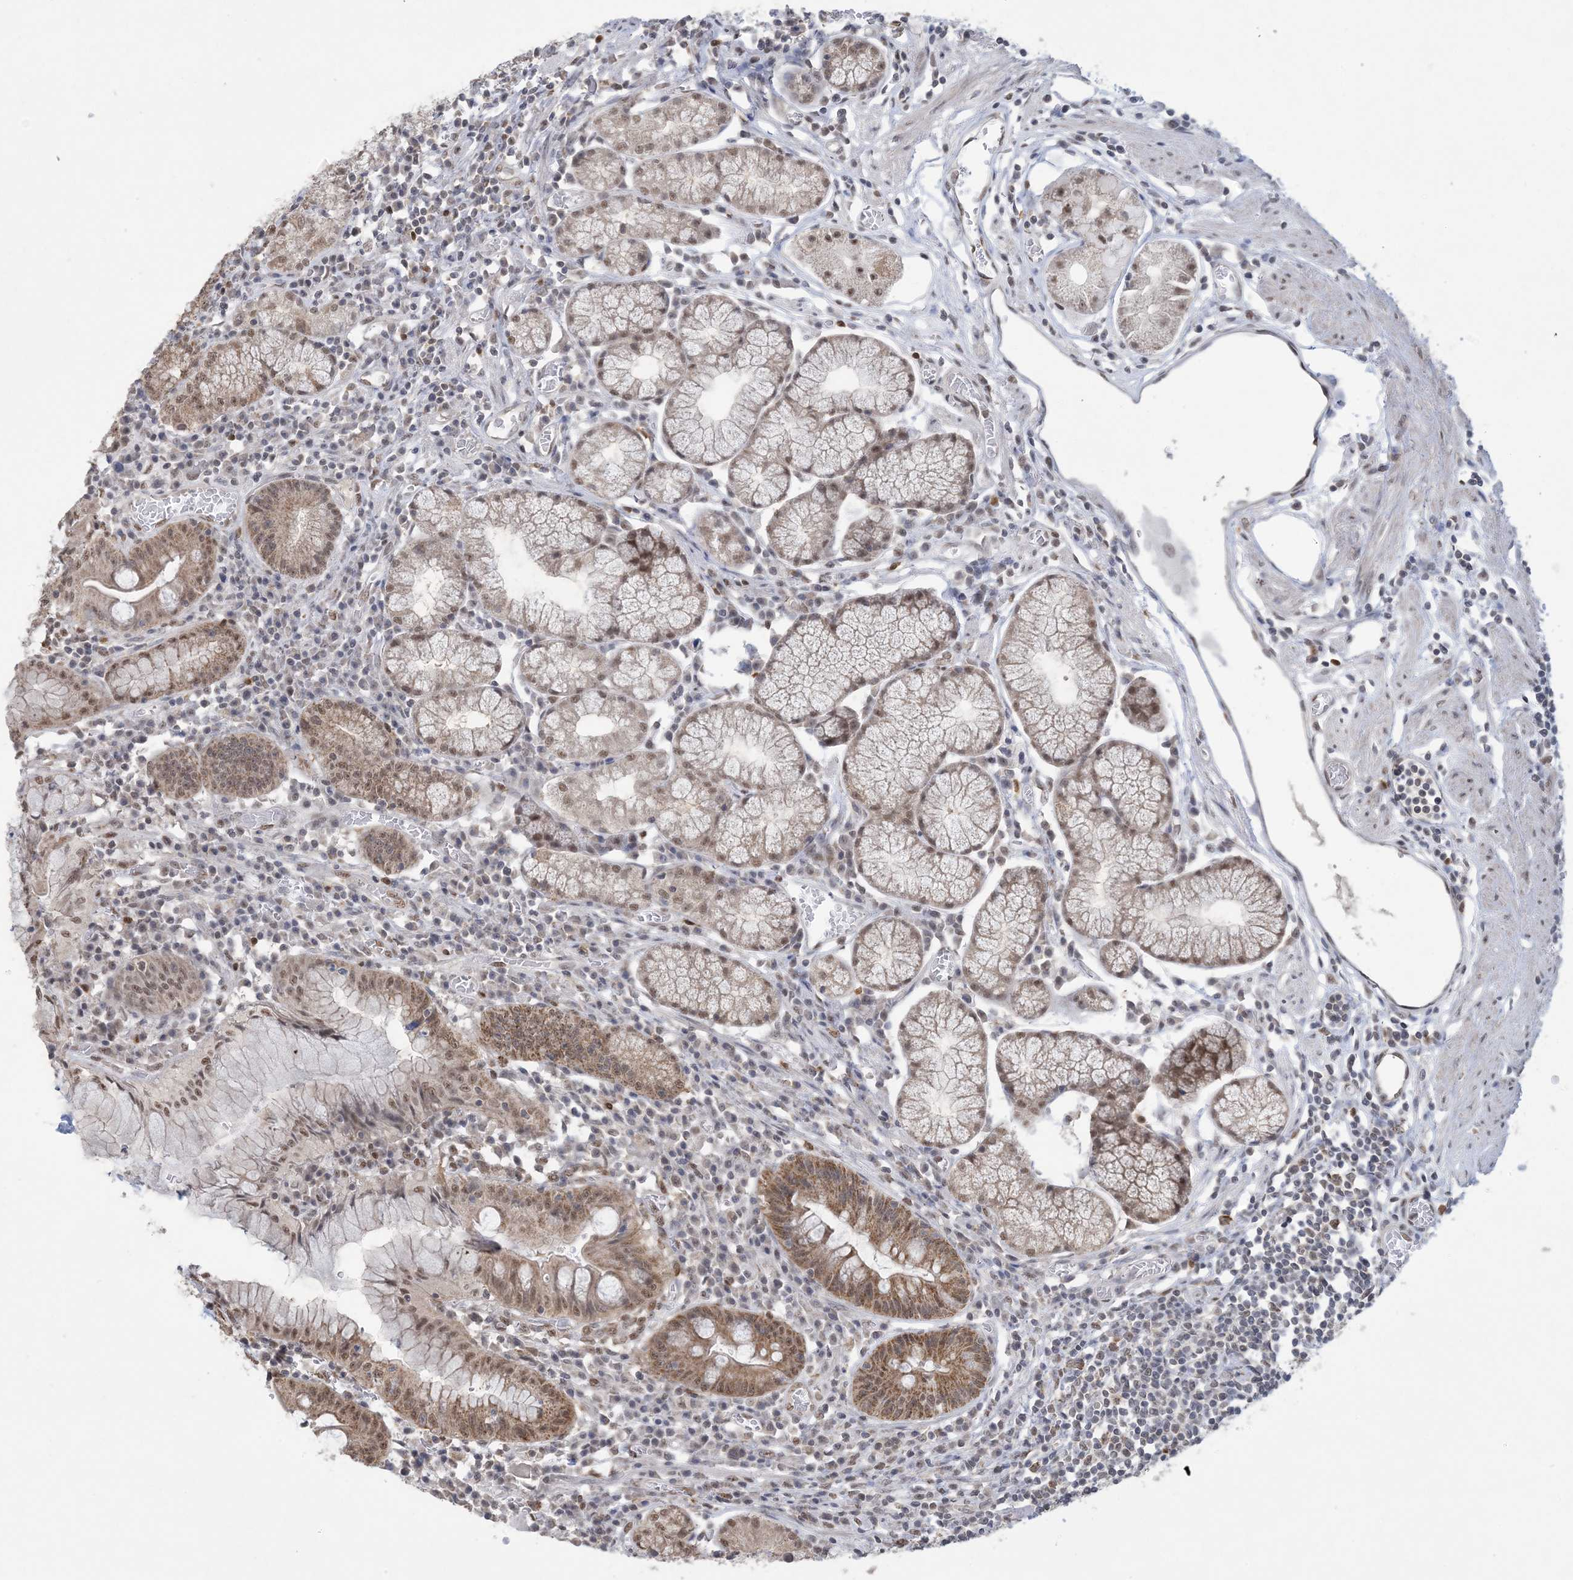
{"staining": {"intensity": "moderate", "quantity": ">75%", "location": "cytoplasmic/membranous,nuclear"}, "tissue": "stomach", "cell_type": "Glandular cells", "image_type": "normal", "snomed": [{"axis": "morphology", "description": "Normal tissue, NOS"}, {"axis": "topography", "description": "Stomach"}], "caption": "A medium amount of moderate cytoplasmic/membranous,nuclear positivity is appreciated in approximately >75% of glandular cells in normal stomach.", "gene": "TRMT10C", "patient": {"sex": "male", "age": 55}}